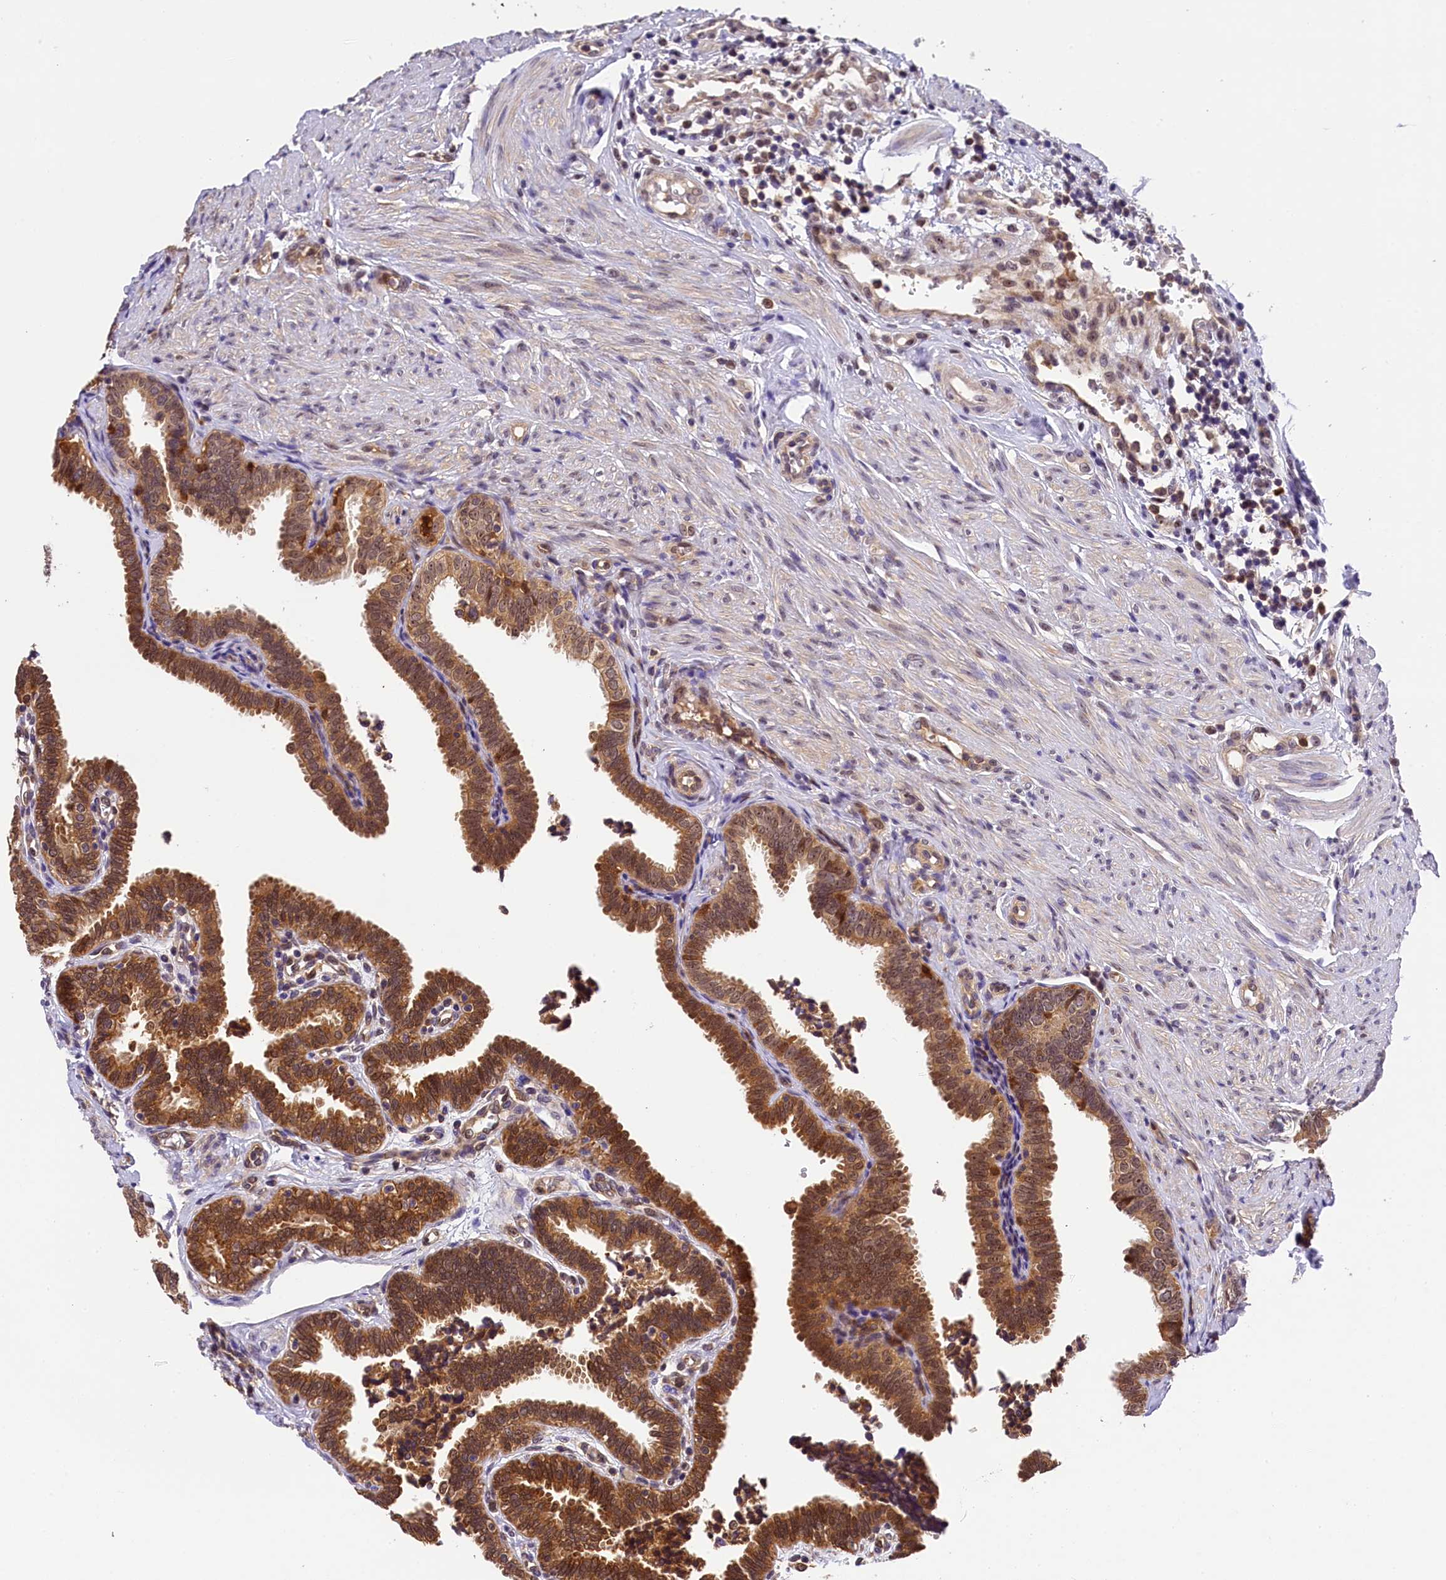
{"staining": {"intensity": "strong", "quantity": ">75%", "location": "cytoplasmic/membranous,nuclear"}, "tissue": "fallopian tube", "cell_type": "Glandular cells", "image_type": "normal", "snomed": [{"axis": "morphology", "description": "Normal tissue, NOS"}, {"axis": "topography", "description": "Fallopian tube"}], "caption": "Strong cytoplasmic/membranous,nuclear positivity is appreciated in about >75% of glandular cells in unremarkable fallopian tube. The protein is shown in brown color, while the nuclei are stained blue.", "gene": "EIF6", "patient": {"sex": "female", "age": 39}}